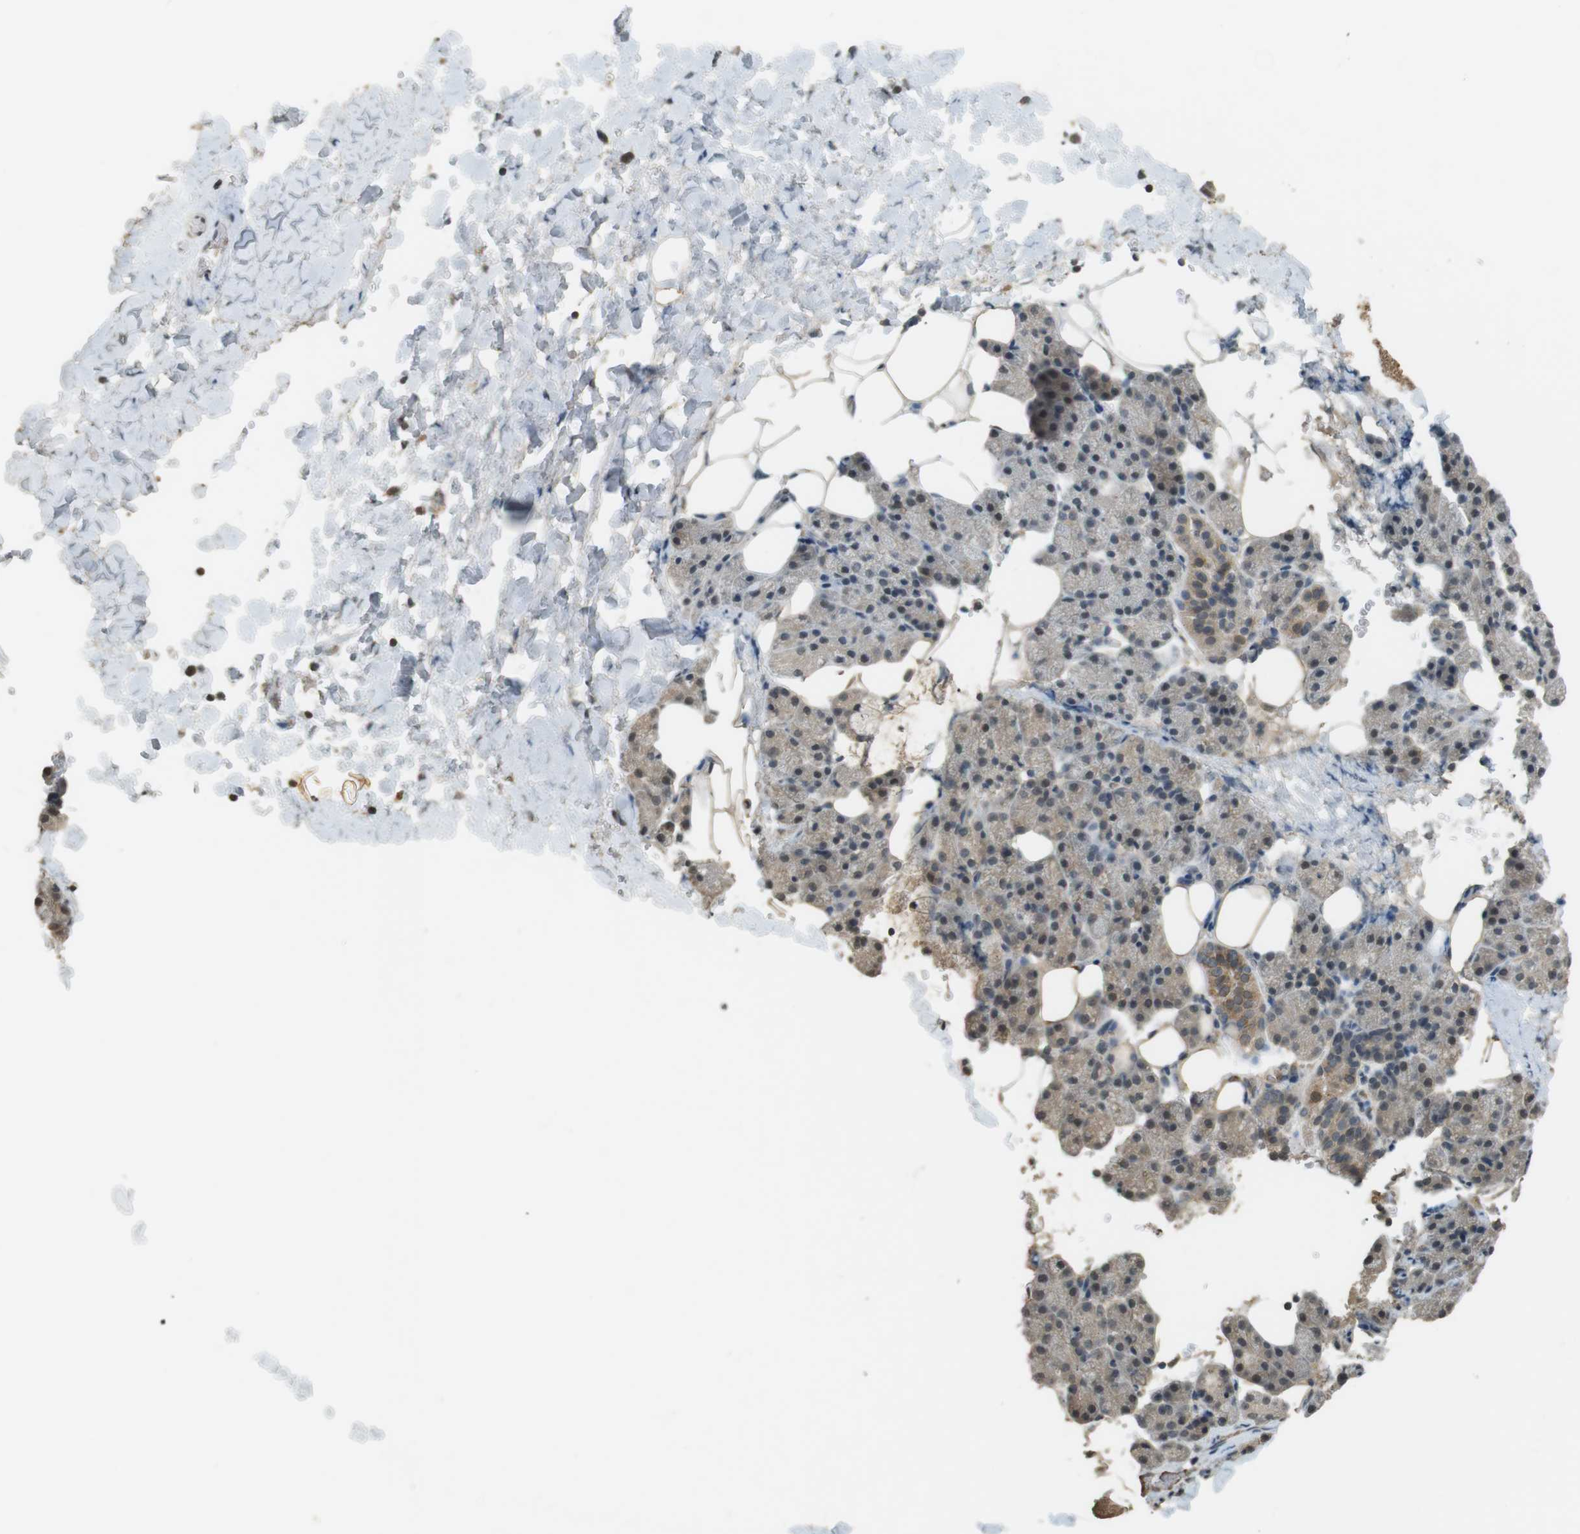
{"staining": {"intensity": "moderate", "quantity": "<25%", "location": "cytoplasmic/membranous"}, "tissue": "salivary gland", "cell_type": "Glandular cells", "image_type": "normal", "snomed": [{"axis": "morphology", "description": "Normal tissue, NOS"}, {"axis": "topography", "description": "Lymph node"}, {"axis": "topography", "description": "Salivary gland"}], "caption": "Immunohistochemistry (IHC) (DAB (3,3'-diaminobenzidine)) staining of benign human salivary gland demonstrates moderate cytoplasmic/membranous protein positivity in approximately <25% of glandular cells. The staining was performed using DAB (3,3'-diaminobenzidine), with brown indicating positive protein expression. Nuclei are stained blue with hematoxylin.", "gene": "SRR", "patient": {"sex": "male", "age": 8}}